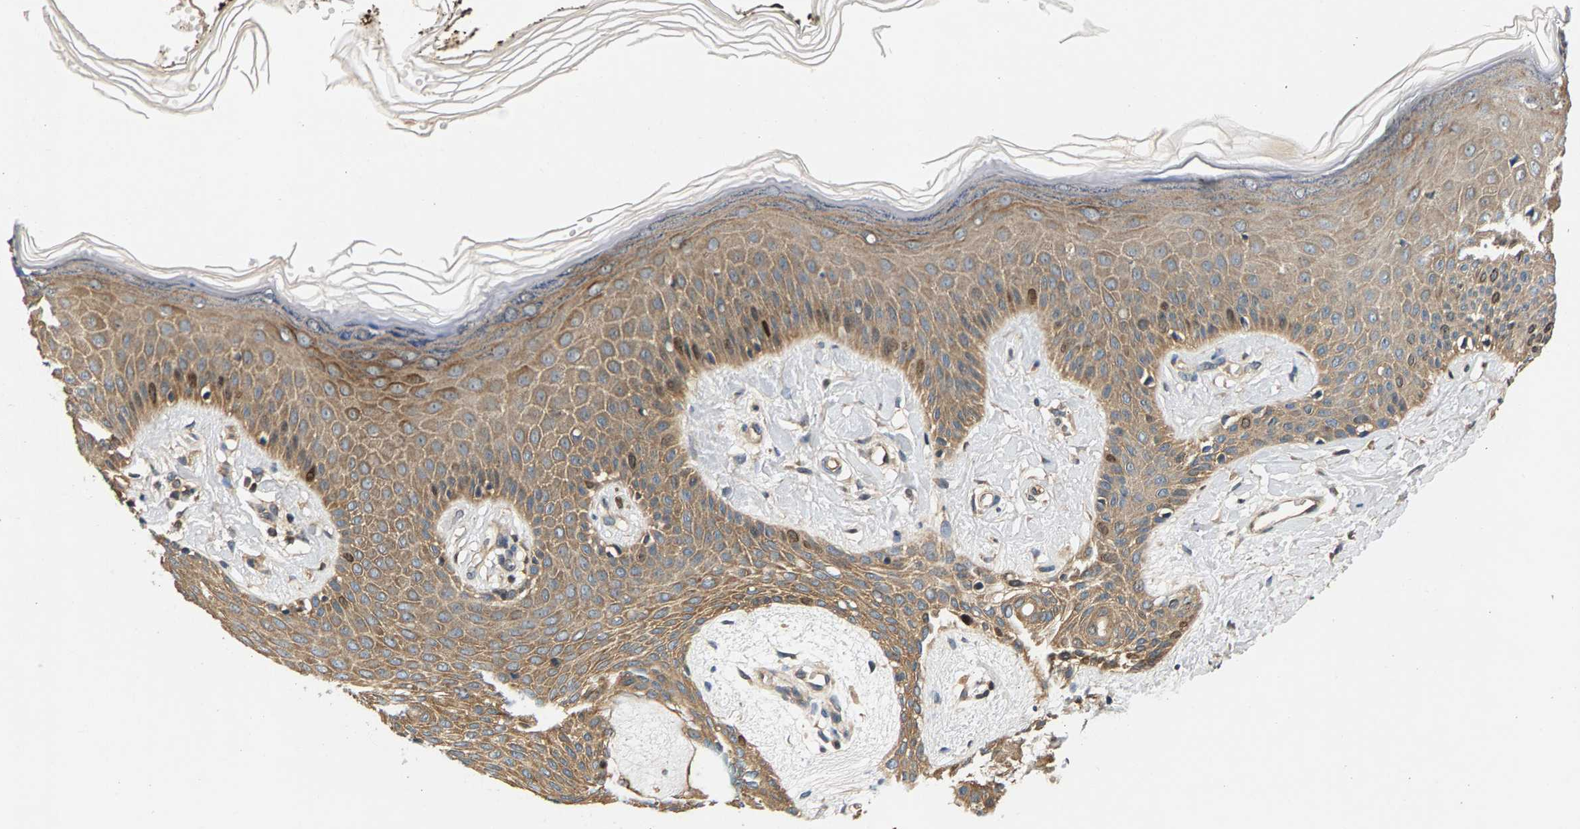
{"staining": {"intensity": "weak", "quantity": ">75%", "location": "cytoplasmic/membranous"}, "tissue": "skin", "cell_type": "Fibroblasts", "image_type": "normal", "snomed": [{"axis": "morphology", "description": "Normal tissue, NOS"}, {"axis": "topography", "description": "Skin"}, {"axis": "topography", "description": "Peripheral nerve tissue"}], "caption": "This is a histology image of immunohistochemistry staining of unremarkable skin, which shows weak expression in the cytoplasmic/membranous of fibroblasts.", "gene": "FAM78A", "patient": {"sex": "male", "age": 24}}